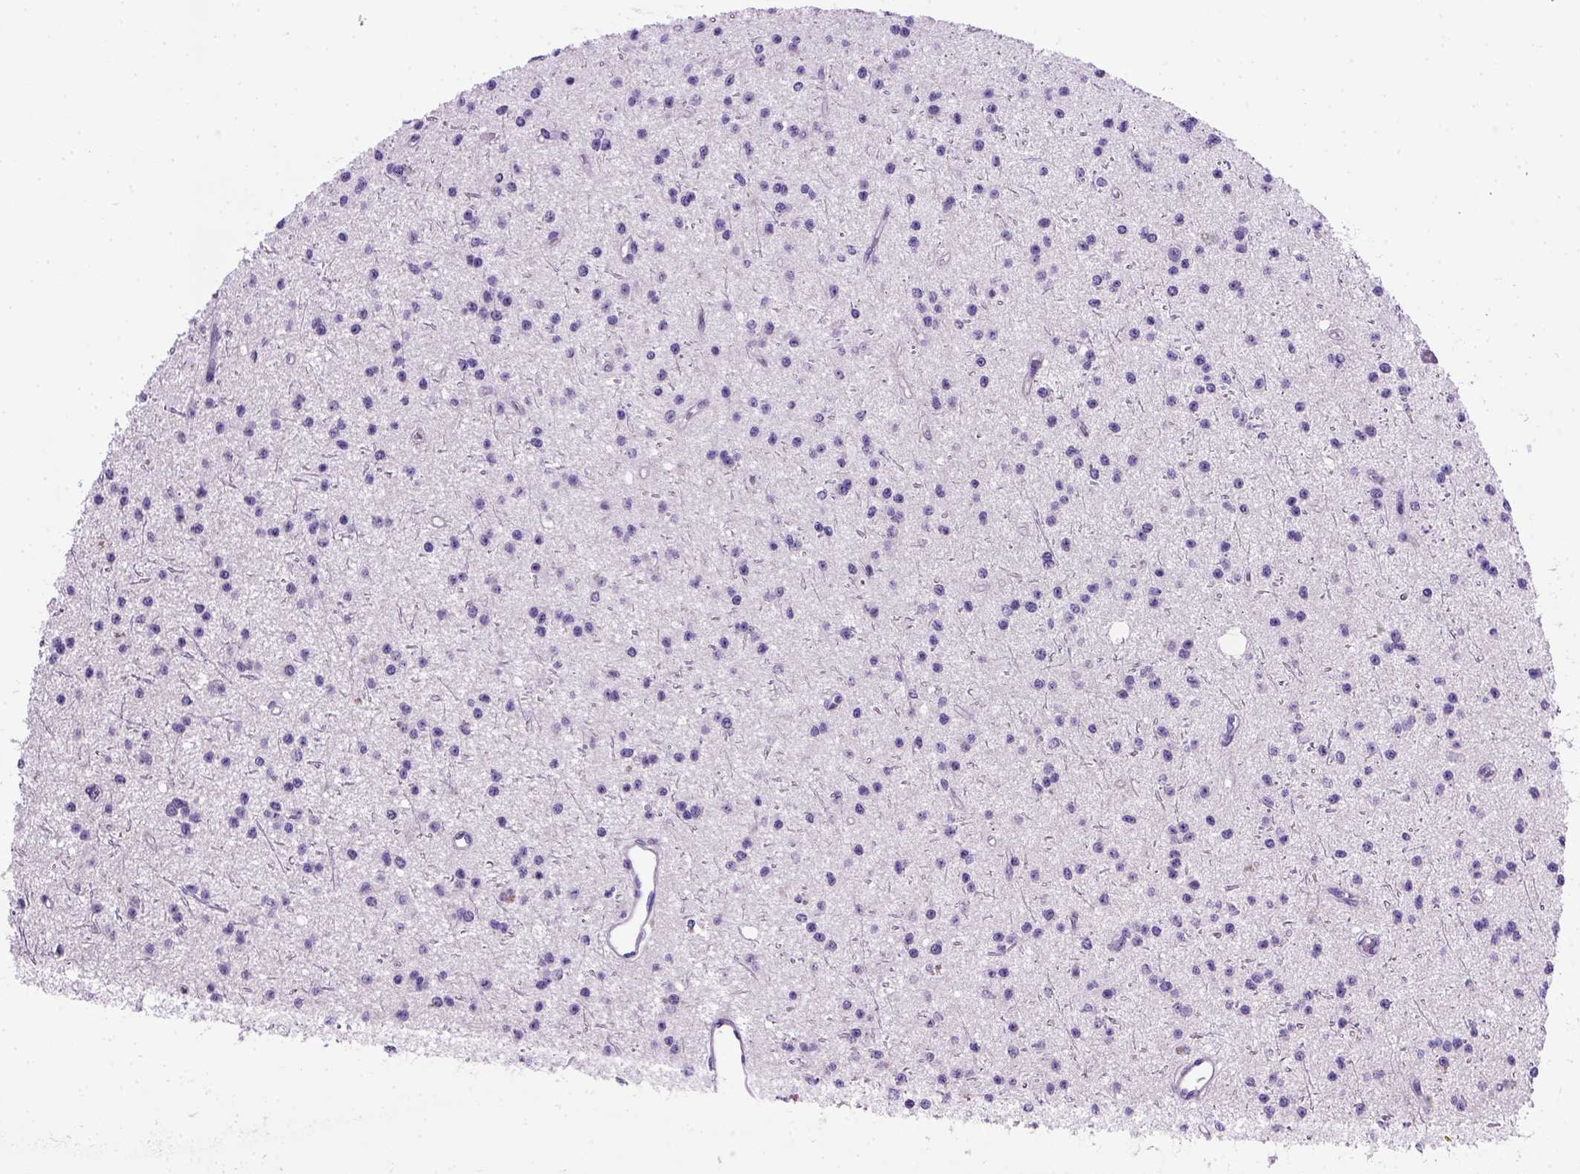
{"staining": {"intensity": "negative", "quantity": "none", "location": "none"}, "tissue": "glioma", "cell_type": "Tumor cells", "image_type": "cancer", "snomed": [{"axis": "morphology", "description": "Glioma, malignant, Low grade"}, {"axis": "topography", "description": "Brain"}], "caption": "High power microscopy photomicrograph of an IHC histopathology image of malignant glioma (low-grade), revealing no significant expression in tumor cells. (Immunohistochemistry, brightfield microscopy, high magnification).", "gene": "CDH1", "patient": {"sex": "male", "age": 27}}